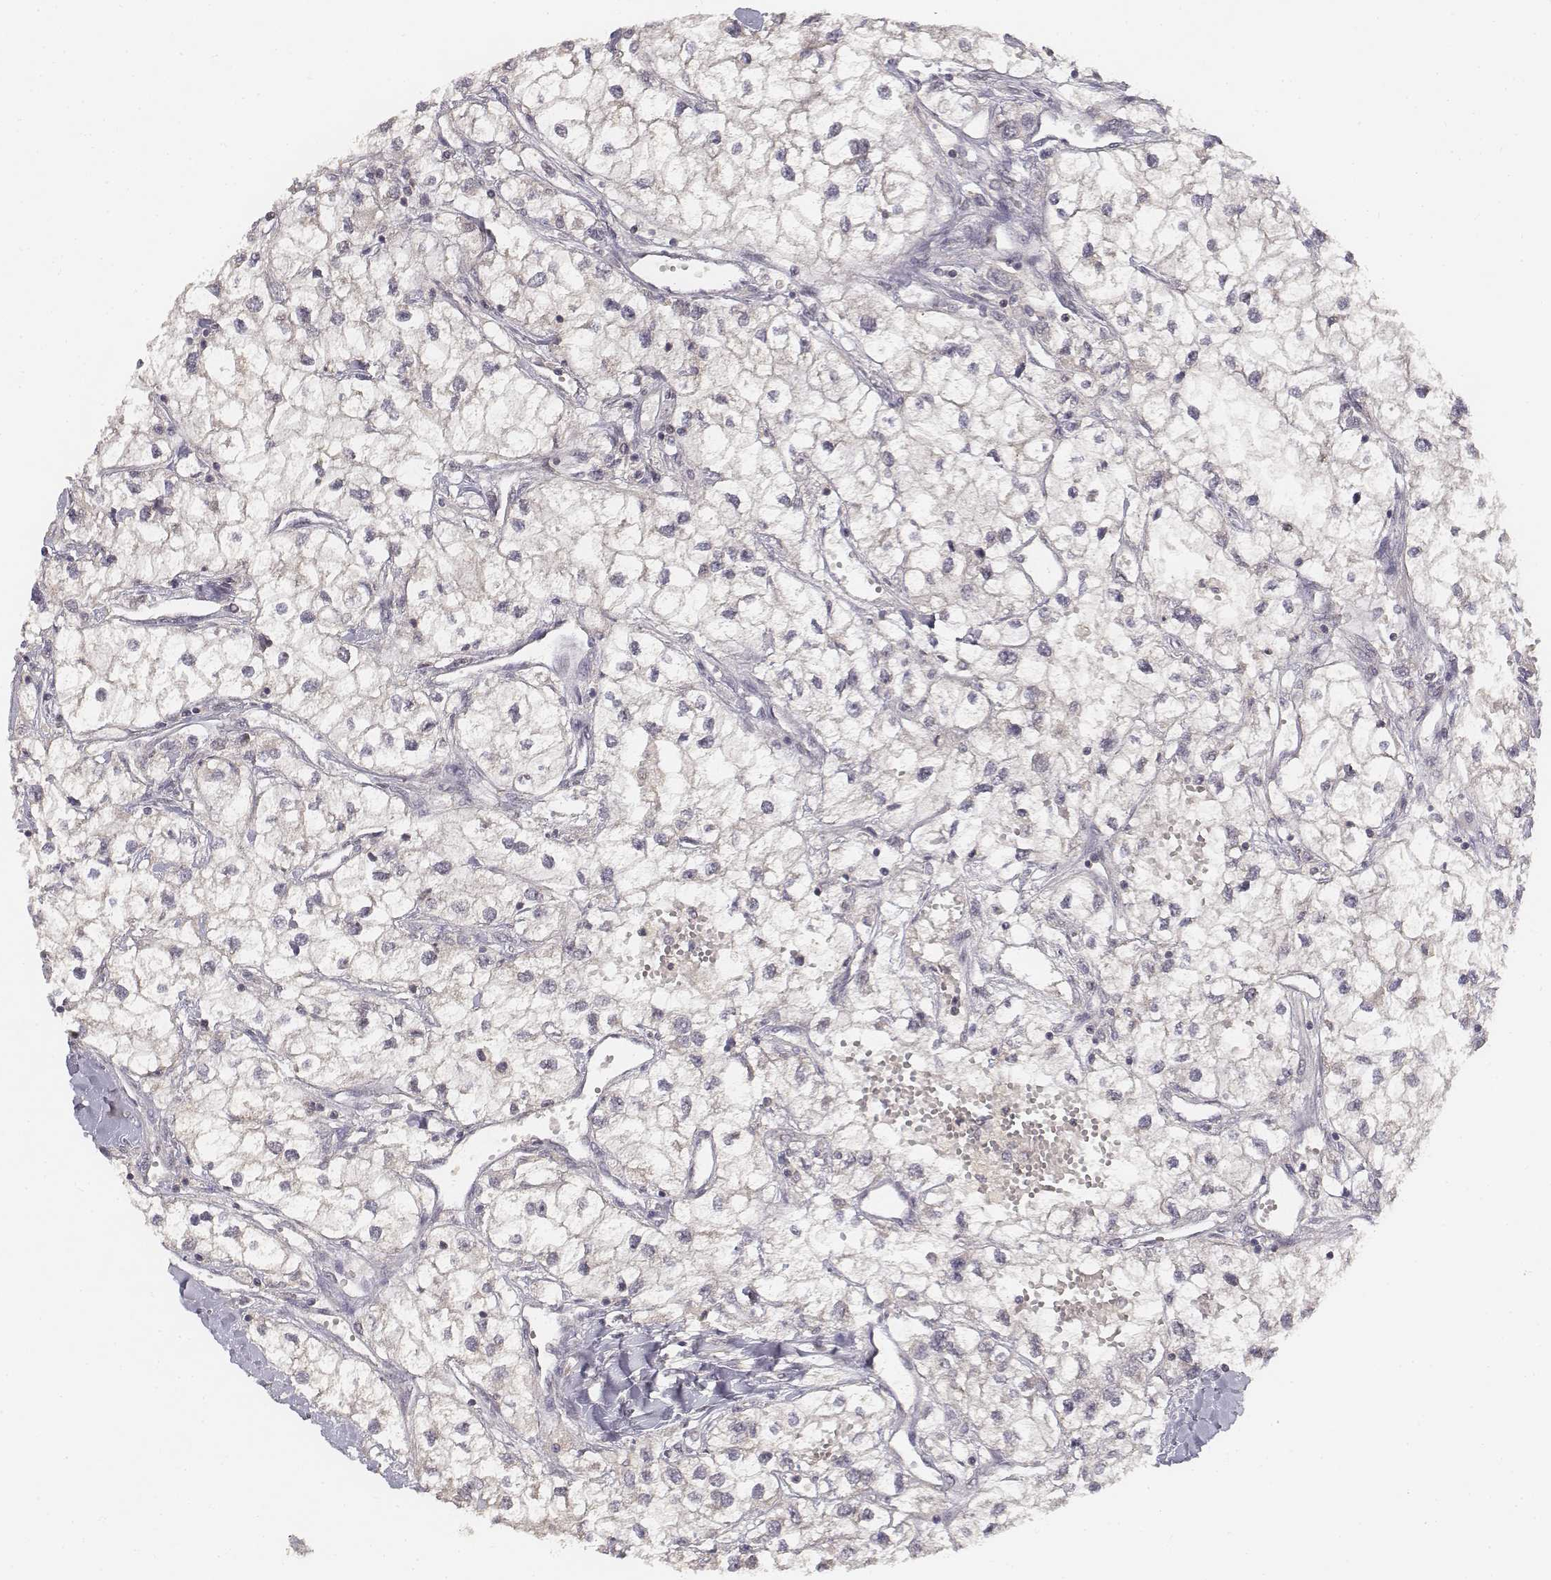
{"staining": {"intensity": "negative", "quantity": "none", "location": "none"}, "tissue": "renal cancer", "cell_type": "Tumor cells", "image_type": "cancer", "snomed": [{"axis": "morphology", "description": "Adenocarcinoma, NOS"}, {"axis": "topography", "description": "Kidney"}], "caption": "Protein analysis of renal cancer demonstrates no significant expression in tumor cells.", "gene": "FANCD2", "patient": {"sex": "male", "age": 59}}